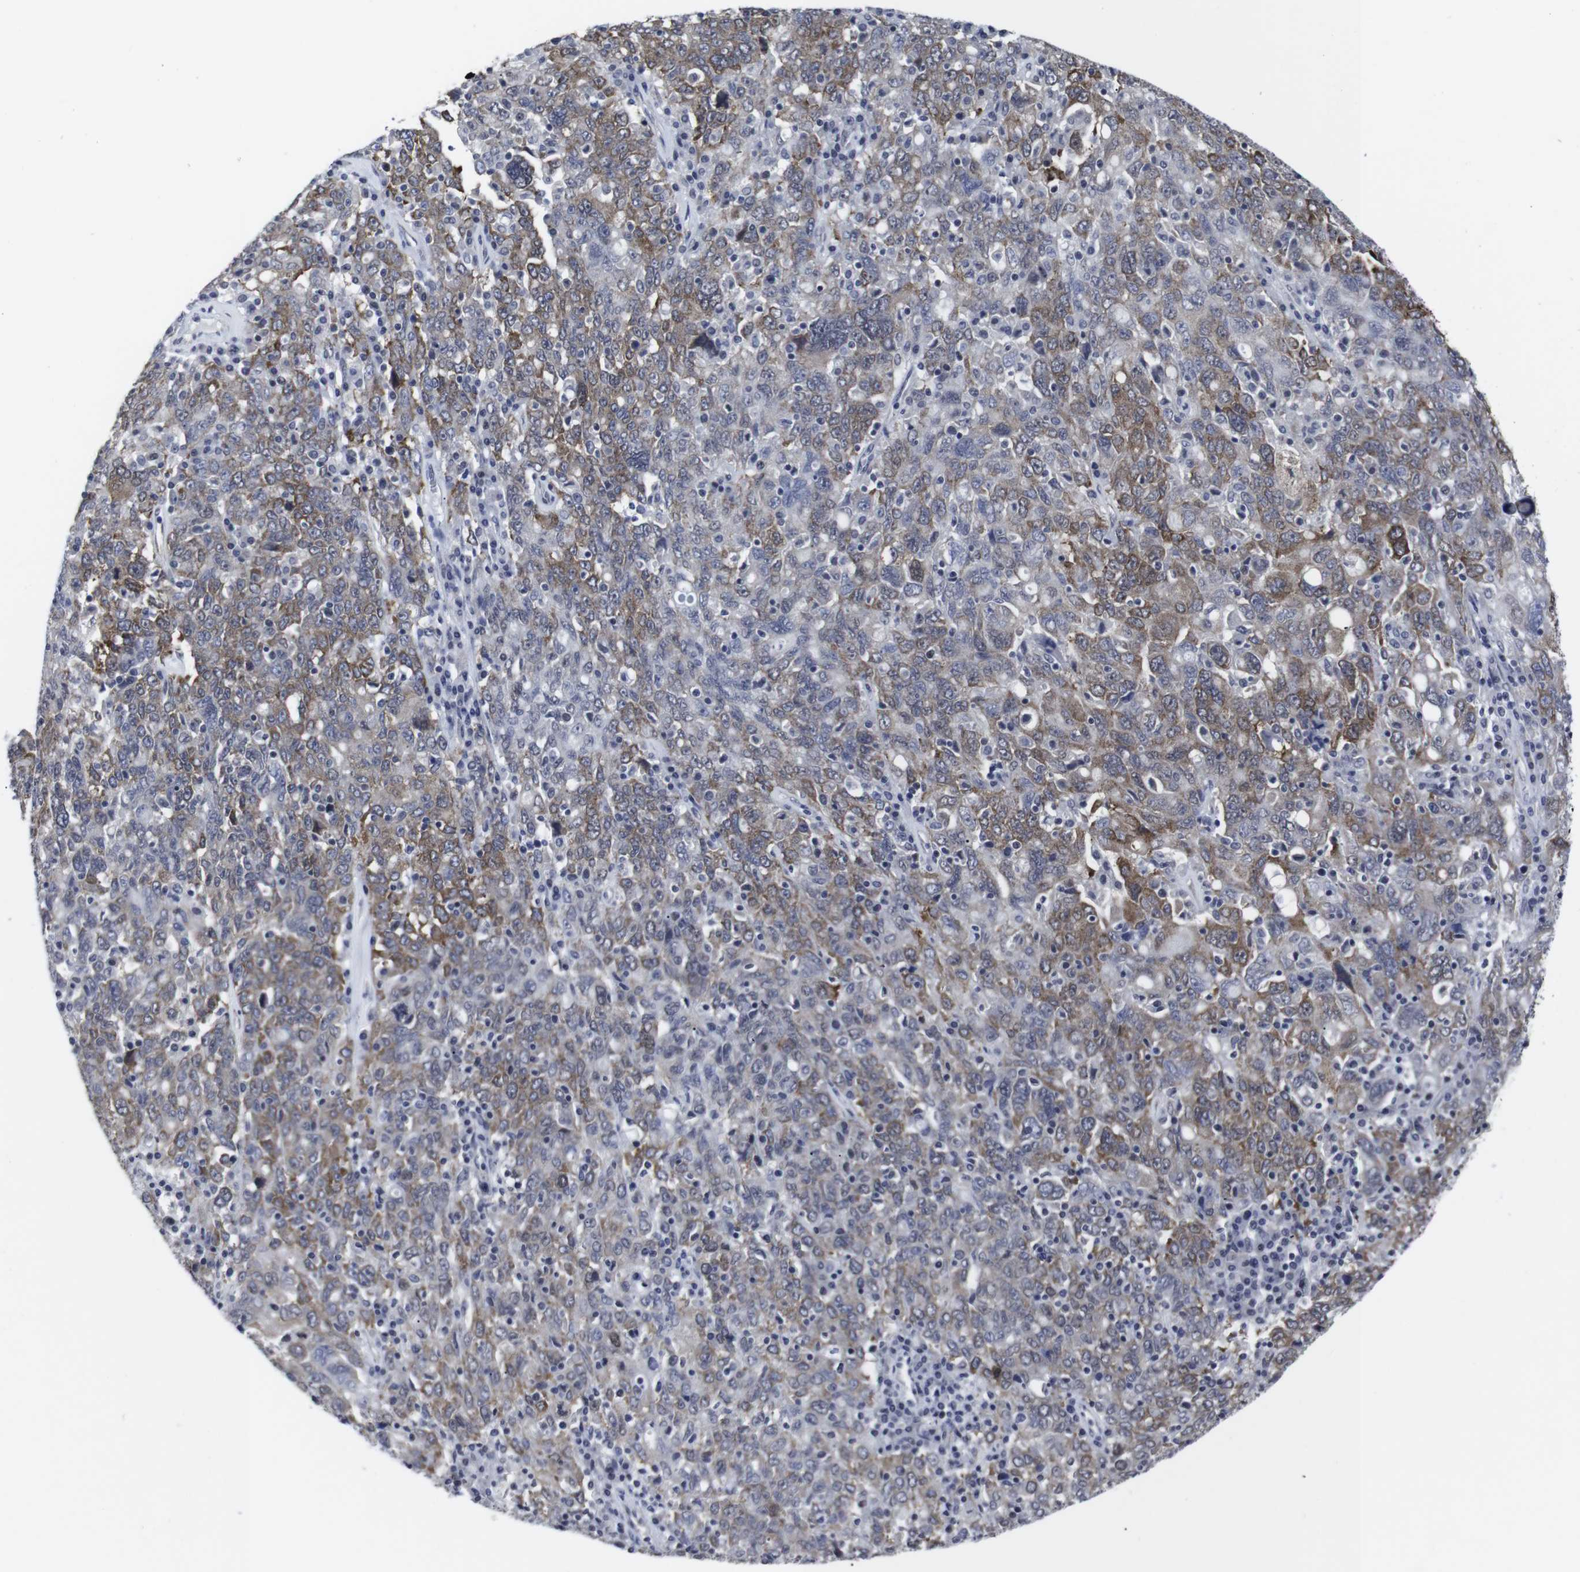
{"staining": {"intensity": "moderate", "quantity": ">75%", "location": "cytoplasmic/membranous"}, "tissue": "ovarian cancer", "cell_type": "Tumor cells", "image_type": "cancer", "snomed": [{"axis": "morphology", "description": "Carcinoma, endometroid"}, {"axis": "topography", "description": "Ovary"}], "caption": "Immunohistochemical staining of human ovarian cancer displays moderate cytoplasmic/membranous protein staining in about >75% of tumor cells. (DAB IHC with brightfield microscopy, high magnification).", "gene": "GEMIN2", "patient": {"sex": "female", "age": 62}}